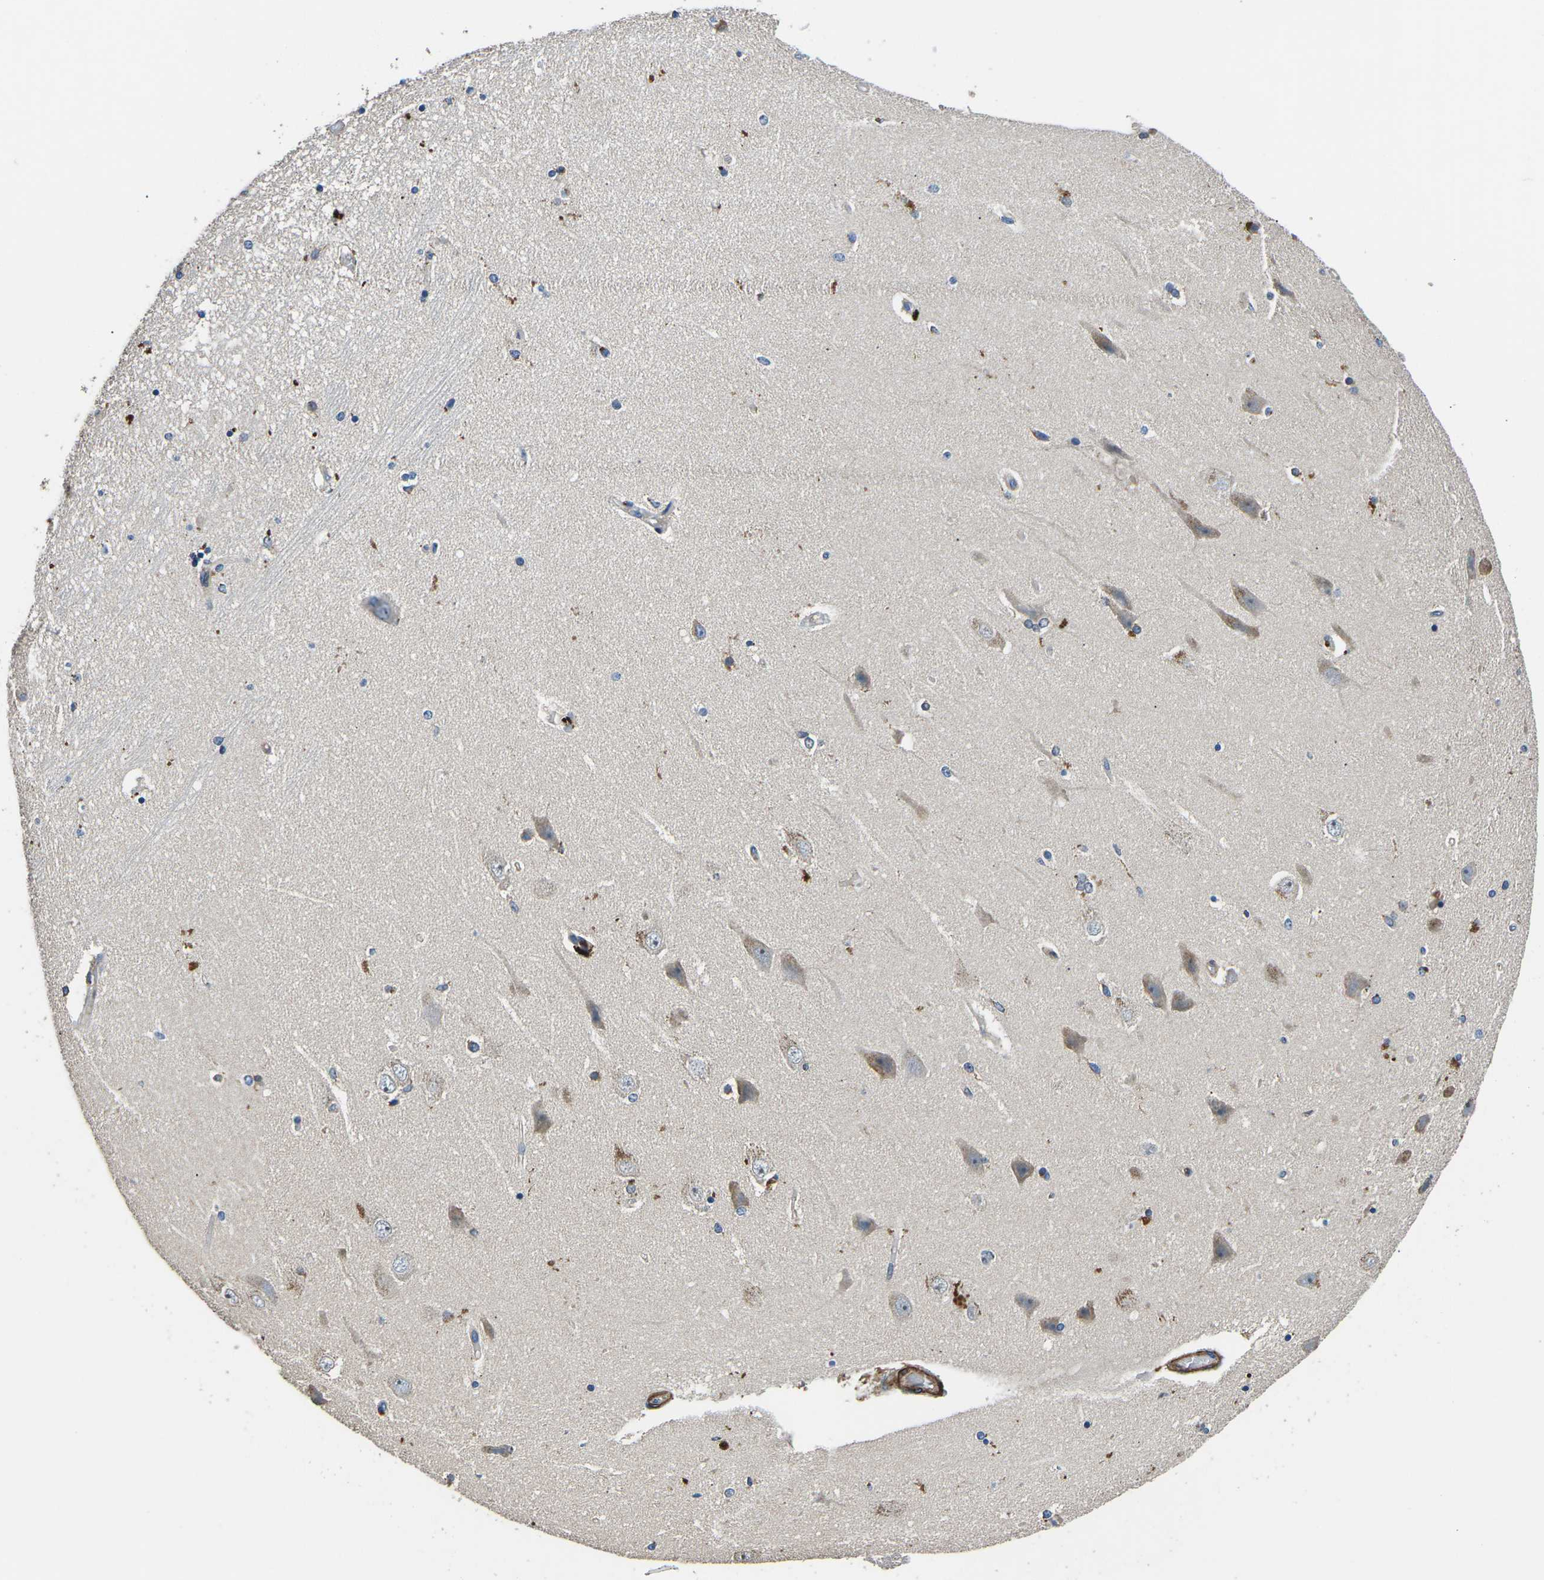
{"staining": {"intensity": "weak", "quantity": "<25%", "location": "cytoplasmic/membranous"}, "tissue": "hippocampus", "cell_type": "Glial cells", "image_type": "normal", "snomed": [{"axis": "morphology", "description": "Normal tissue, NOS"}, {"axis": "topography", "description": "Hippocampus"}], "caption": "This histopathology image is of normal hippocampus stained with IHC to label a protein in brown with the nuclei are counter-stained blue. There is no staining in glial cells. Brightfield microscopy of IHC stained with DAB (brown) and hematoxylin (blue), captured at high magnification.", "gene": "KCNJ15", "patient": {"sex": "female", "age": 54}}